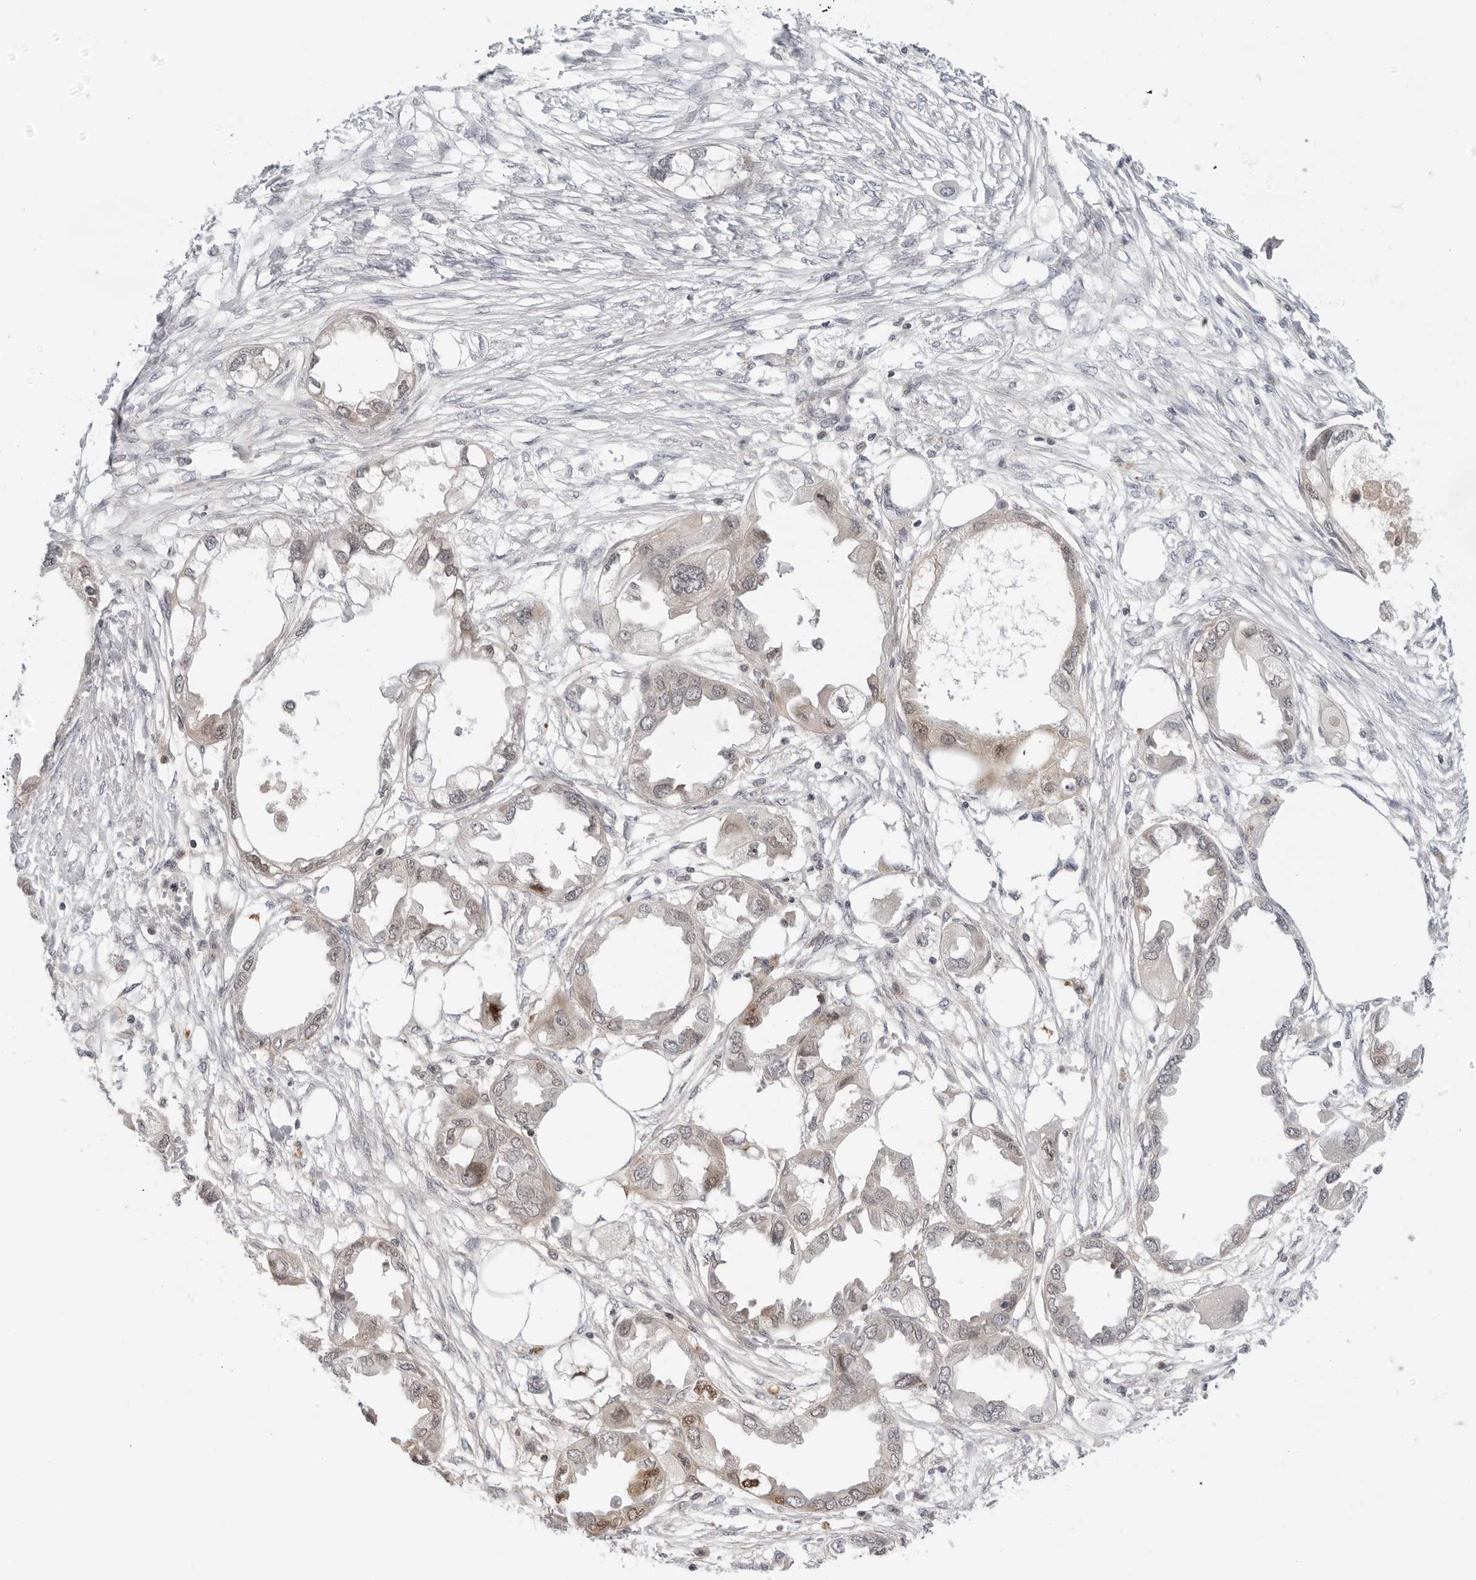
{"staining": {"intensity": "weak", "quantity": "<25%", "location": "cytoplasmic/membranous,nuclear"}, "tissue": "endometrial cancer", "cell_type": "Tumor cells", "image_type": "cancer", "snomed": [{"axis": "morphology", "description": "Adenocarcinoma, NOS"}, {"axis": "morphology", "description": "Adenocarcinoma, metastatic, NOS"}, {"axis": "topography", "description": "Adipose tissue"}, {"axis": "topography", "description": "Endometrium"}], "caption": "Protein analysis of endometrial metastatic adenocarcinoma displays no significant expression in tumor cells.", "gene": "SUGCT", "patient": {"sex": "female", "age": 67}}